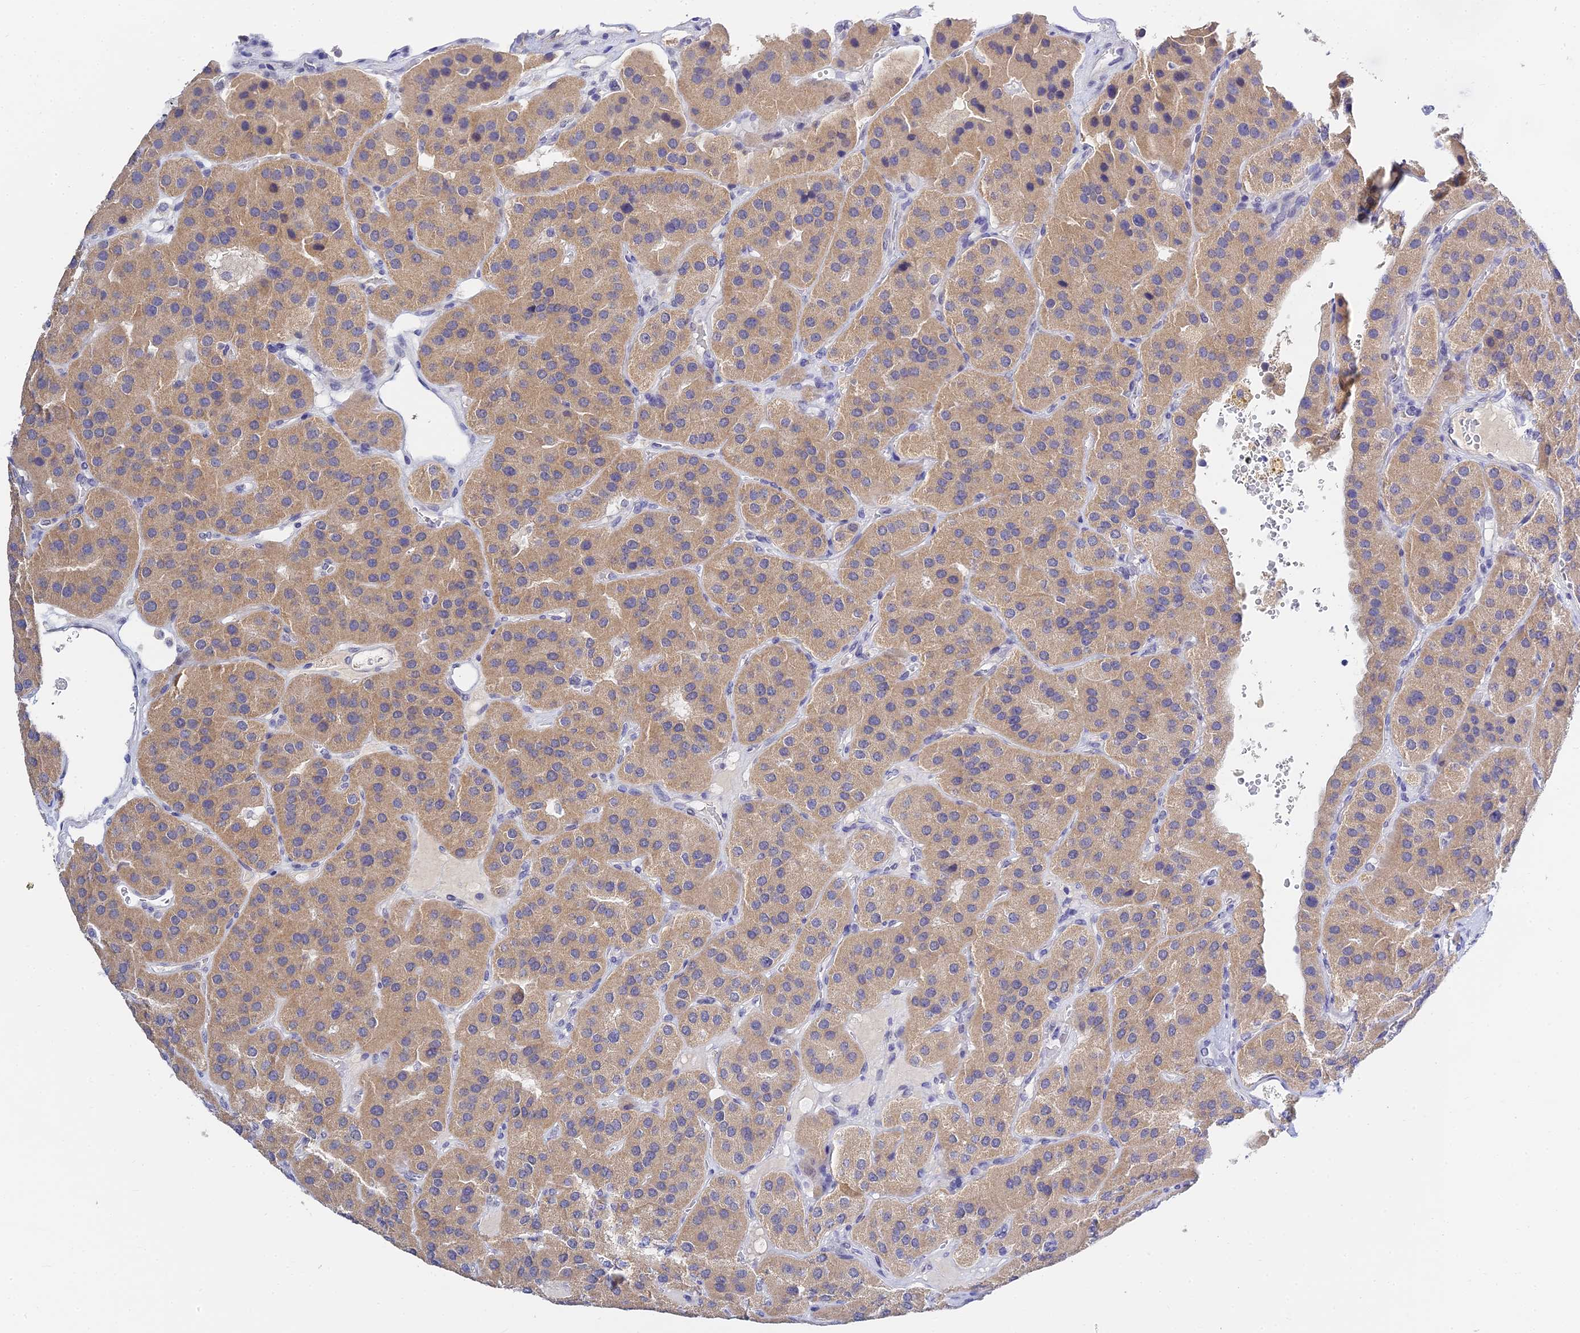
{"staining": {"intensity": "weak", "quantity": ">75%", "location": "cytoplasmic/membranous"}, "tissue": "parathyroid gland", "cell_type": "Glandular cells", "image_type": "normal", "snomed": [{"axis": "morphology", "description": "Normal tissue, NOS"}, {"axis": "morphology", "description": "Adenoma, NOS"}, {"axis": "topography", "description": "Parathyroid gland"}], "caption": "A histopathology image of human parathyroid gland stained for a protein shows weak cytoplasmic/membranous brown staining in glandular cells.", "gene": "HOXB1", "patient": {"sex": "female", "age": 86}}